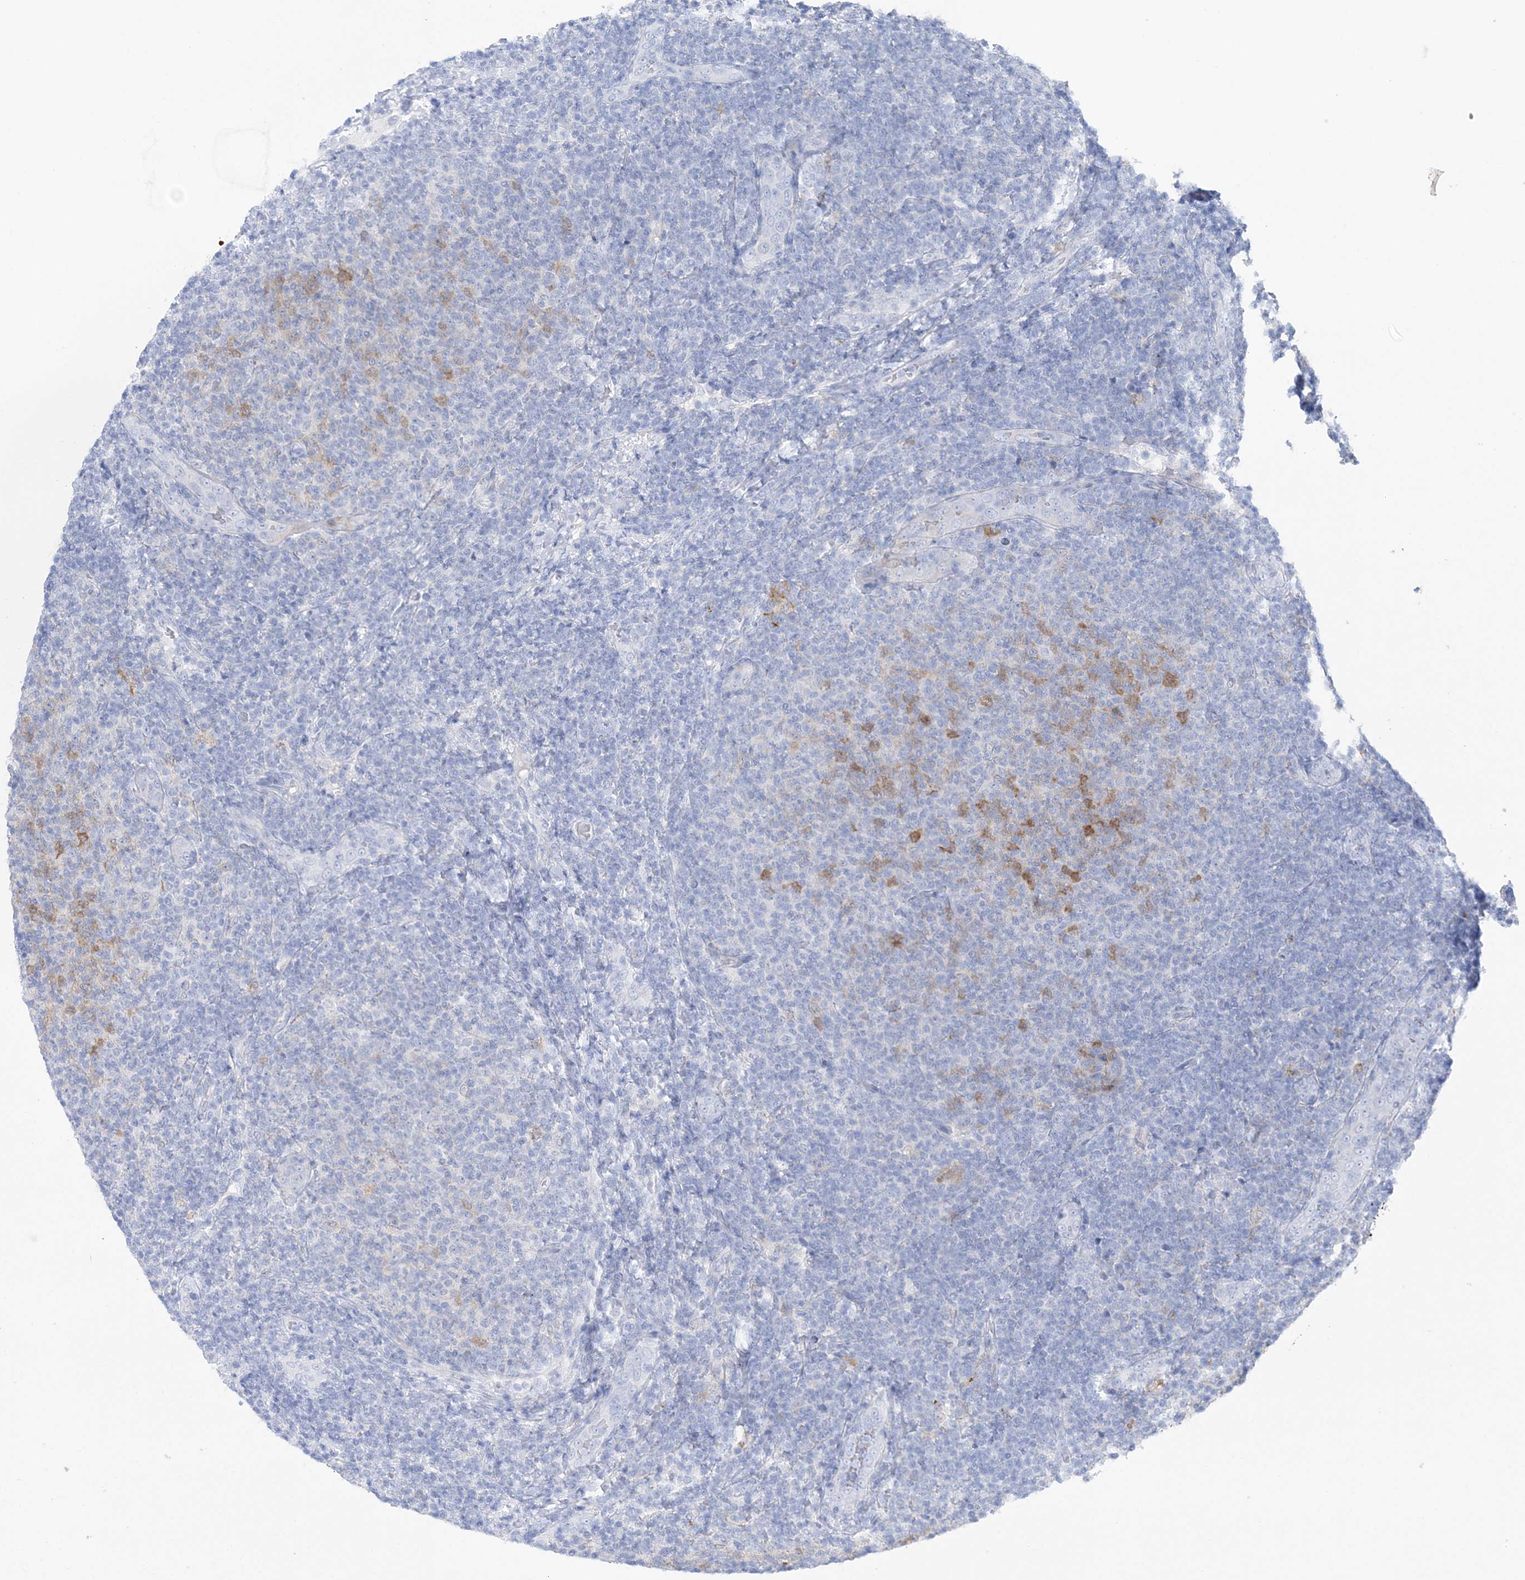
{"staining": {"intensity": "moderate", "quantity": "<25%", "location": "cytoplasmic/membranous,nuclear"}, "tissue": "lymphoma", "cell_type": "Tumor cells", "image_type": "cancer", "snomed": [{"axis": "morphology", "description": "Malignant lymphoma, non-Hodgkin's type, Low grade"}, {"axis": "topography", "description": "Lymph node"}], "caption": "Immunohistochemical staining of human lymphoma reveals low levels of moderate cytoplasmic/membranous and nuclear staining in approximately <25% of tumor cells.", "gene": "HMGCS1", "patient": {"sex": "male", "age": 66}}